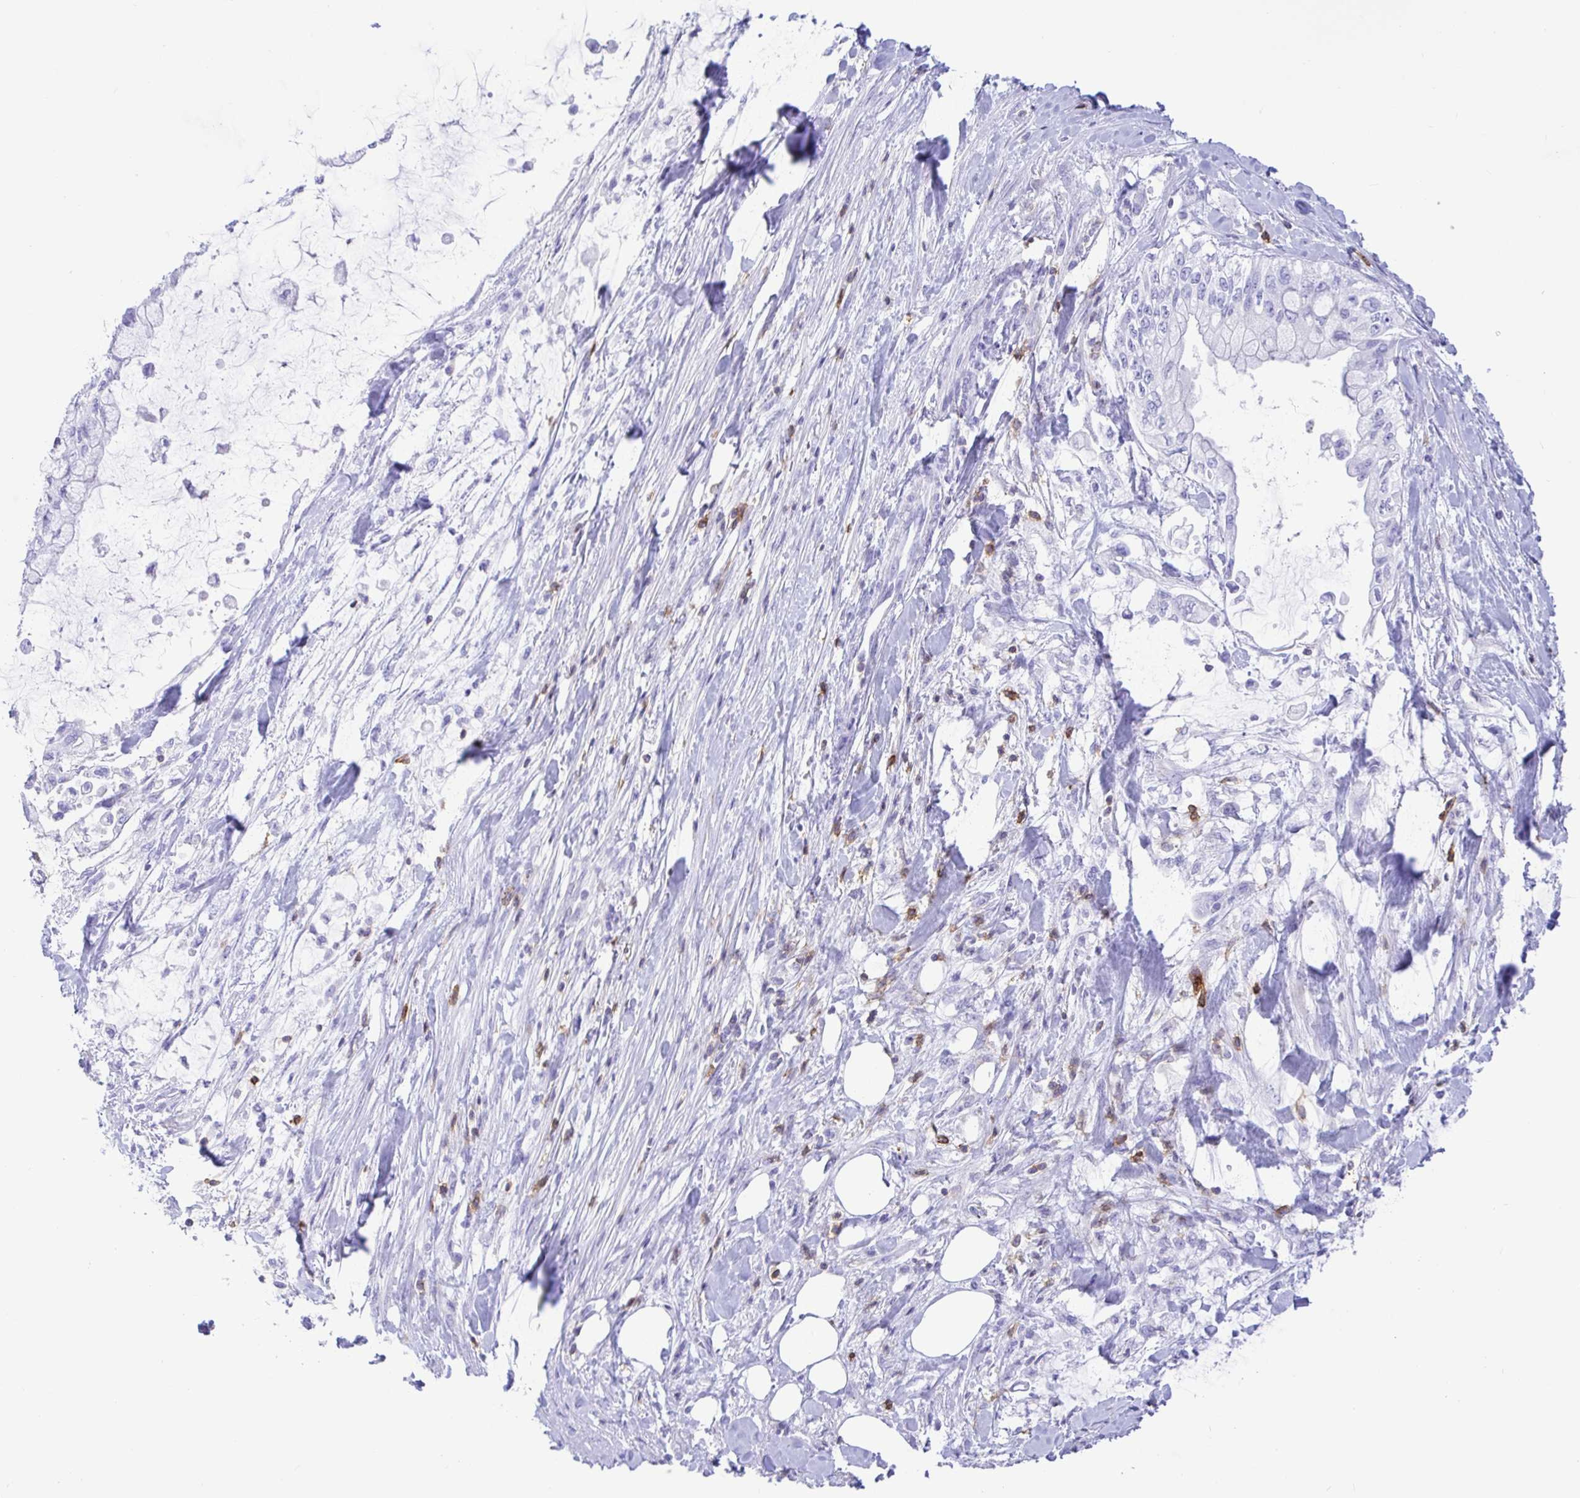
{"staining": {"intensity": "negative", "quantity": "none", "location": "none"}, "tissue": "pancreatic cancer", "cell_type": "Tumor cells", "image_type": "cancer", "snomed": [{"axis": "morphology", "description": "Adenocarcinoma, NOS"}, {"axis": "topography", "description": "Pancreas"}], "caption": "This is a image of immunohistochemistry (IHC) staining of adenocarcinoma (pancreatic), which shows no expression in tumor cells.", "gene": "CD5", "patient": {"sex": "male", "age": 48}}